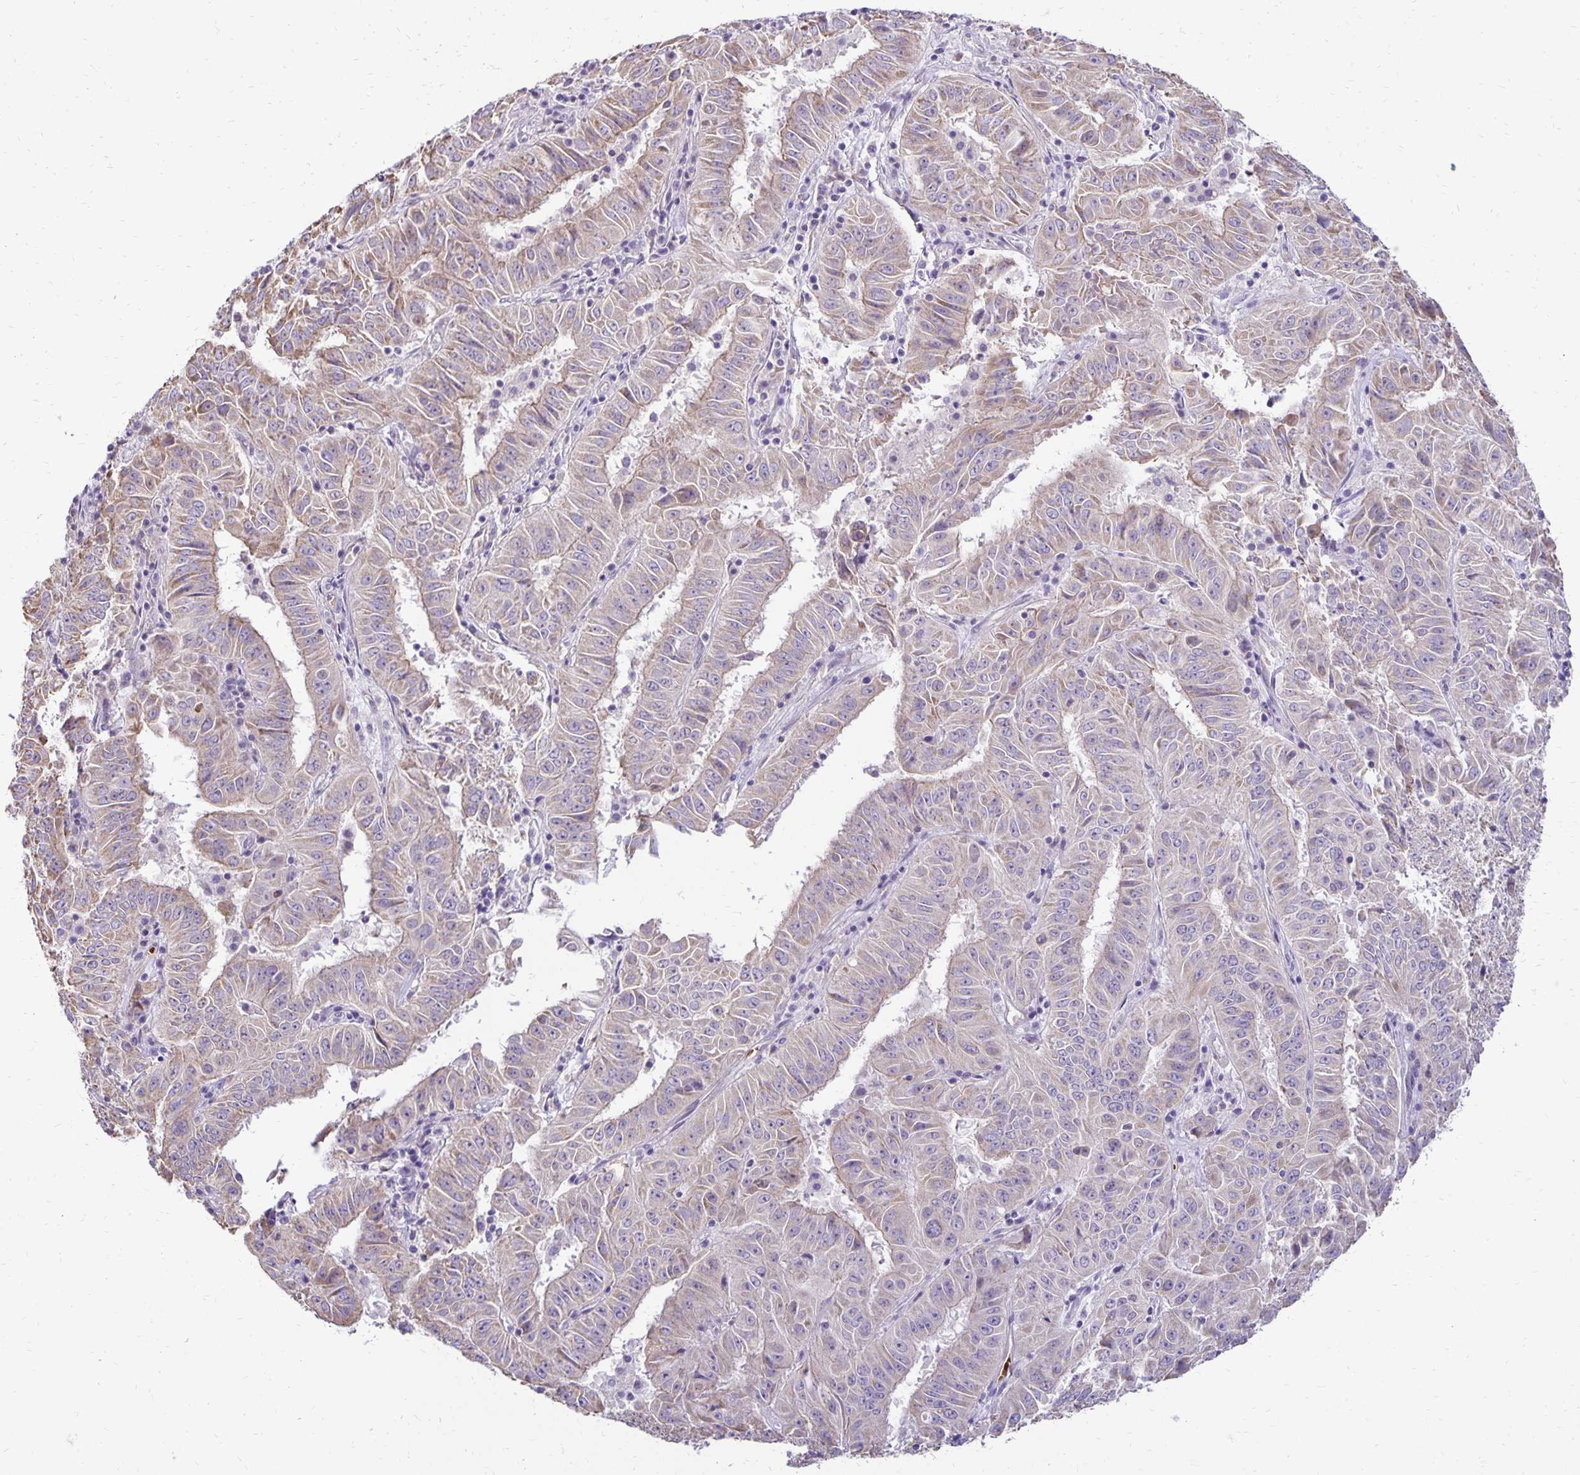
{"staining": {"intensity": "weak", "quantity": "25%-75%", "location": "cytoplasmic/membranous"}, "tissue": "pancreatic cancer", "cell_type": "Tumor cells", "image_type": "cancer", "snomed": [{"axis": "morphology", "description": "Adenocarcinoma, NOS"}, {"axis": "topography", "description": "Pancreas"}], "caption": "Protein staining shows weak cytoplasmic/membranous staining in about 25%-75% of tumor cells in adenocarcinoma (pancreatic).", "gene": "FN3K", "patient": {"sex": "male", "age": 63}}